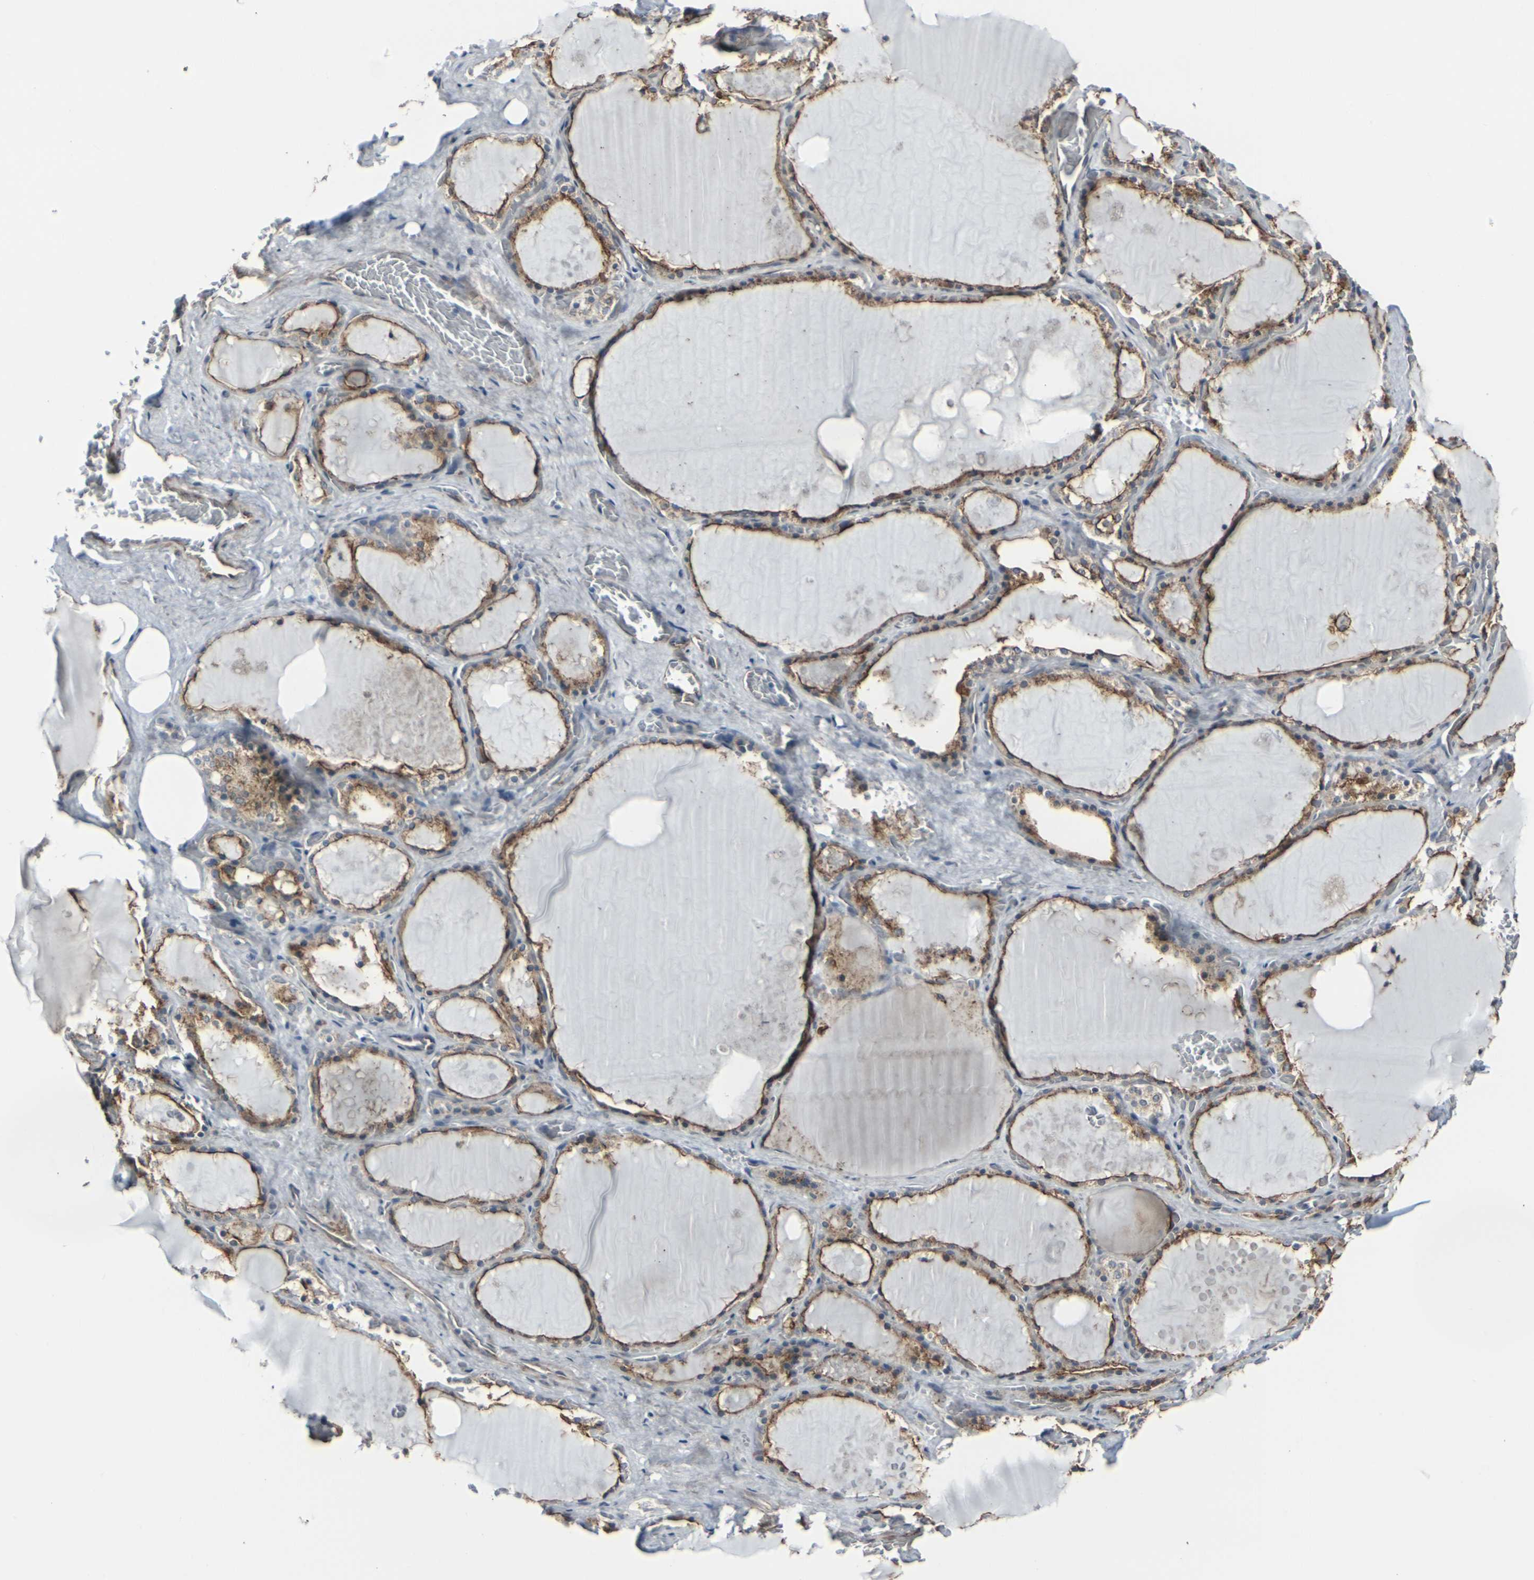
{"staining": {"intensity": "moderate", "quantity": ">75%", "location": "cytoplasmic/membranous"}, "tissue": "thyroid gland", "cell_type": "Glandular cells", "image_type": "normal", "snomed": [{"axis": "morphology", "description": "Normal tissue, NOS"}, {"axis": "topography", "description": "Thyroid gland"}], "caption": "A brown stain labels moderate cytoplasmic/membranous expression of a protein in glandular cells of normal human thyroid gland. (Stains: DAB in brown, nuclei in blue, Microscopy: brightfield microscopy at high magnification).", "gene": "MYOF", "patient": {"sex": "male", "age": 61}}